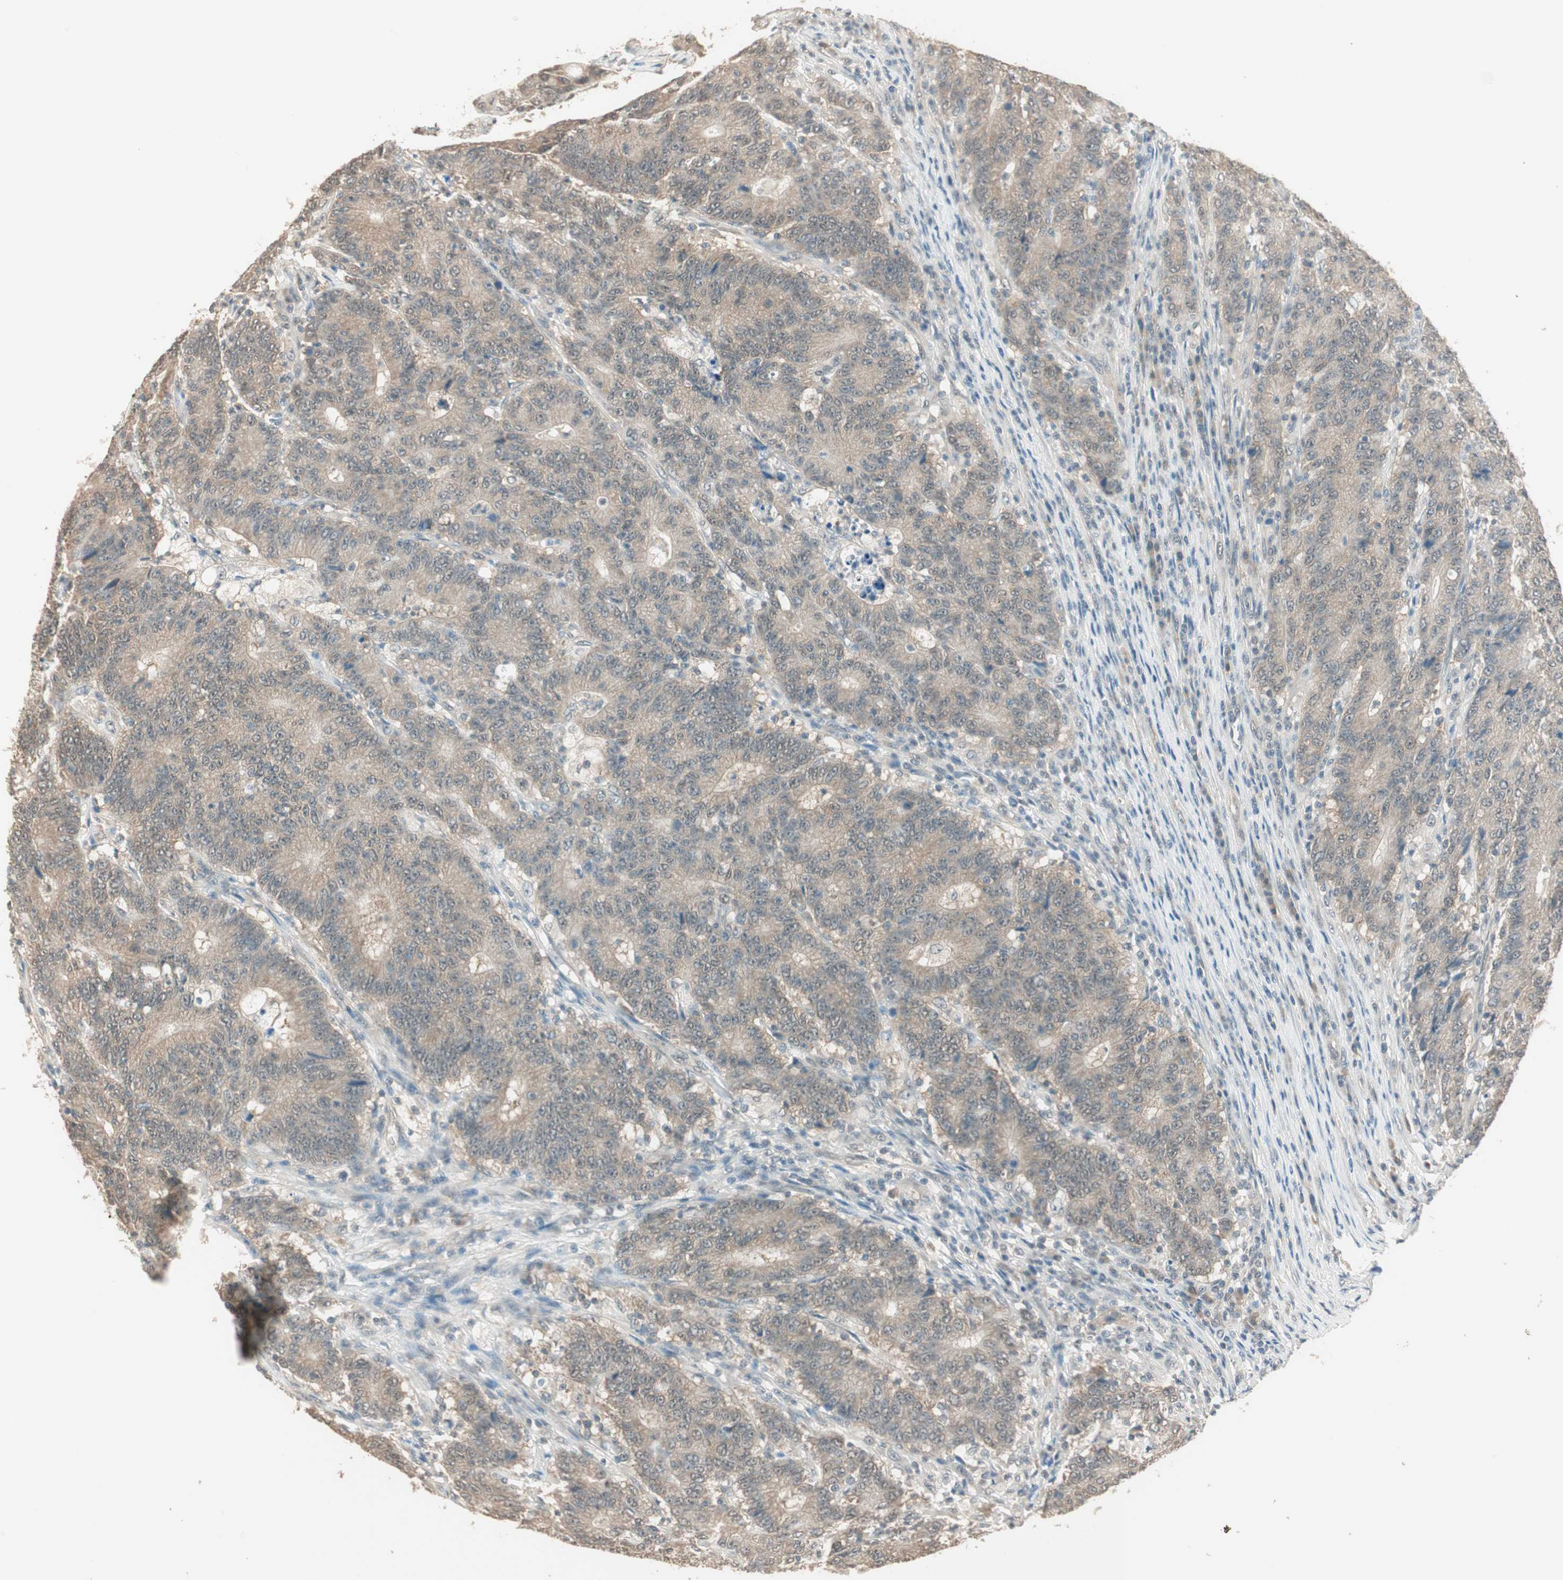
{"staining": {"intensity": "weak", "quantity": ">75%", "location": "cytoplasmic/membranous"}, "tissue": "colorectal cancer", "cell_type": "Tumor cells", "image_type": "cancer", "snomed": [{"axis": "morphology", "description": "Normal tissue, NOS"}, {"axis": "morphology", "description": "Adenocarcinoma, NOS"}, {"axis": "topography", "description": "Colon"}], "caption": "Colorectal adenocarcinoma stained with a brown dye reveals weak cytoplasmic/membranous positive staining in approximately >75% of tumor cells.", "gene": "USP5", "patient": {"sex": "female", "age": 75}}